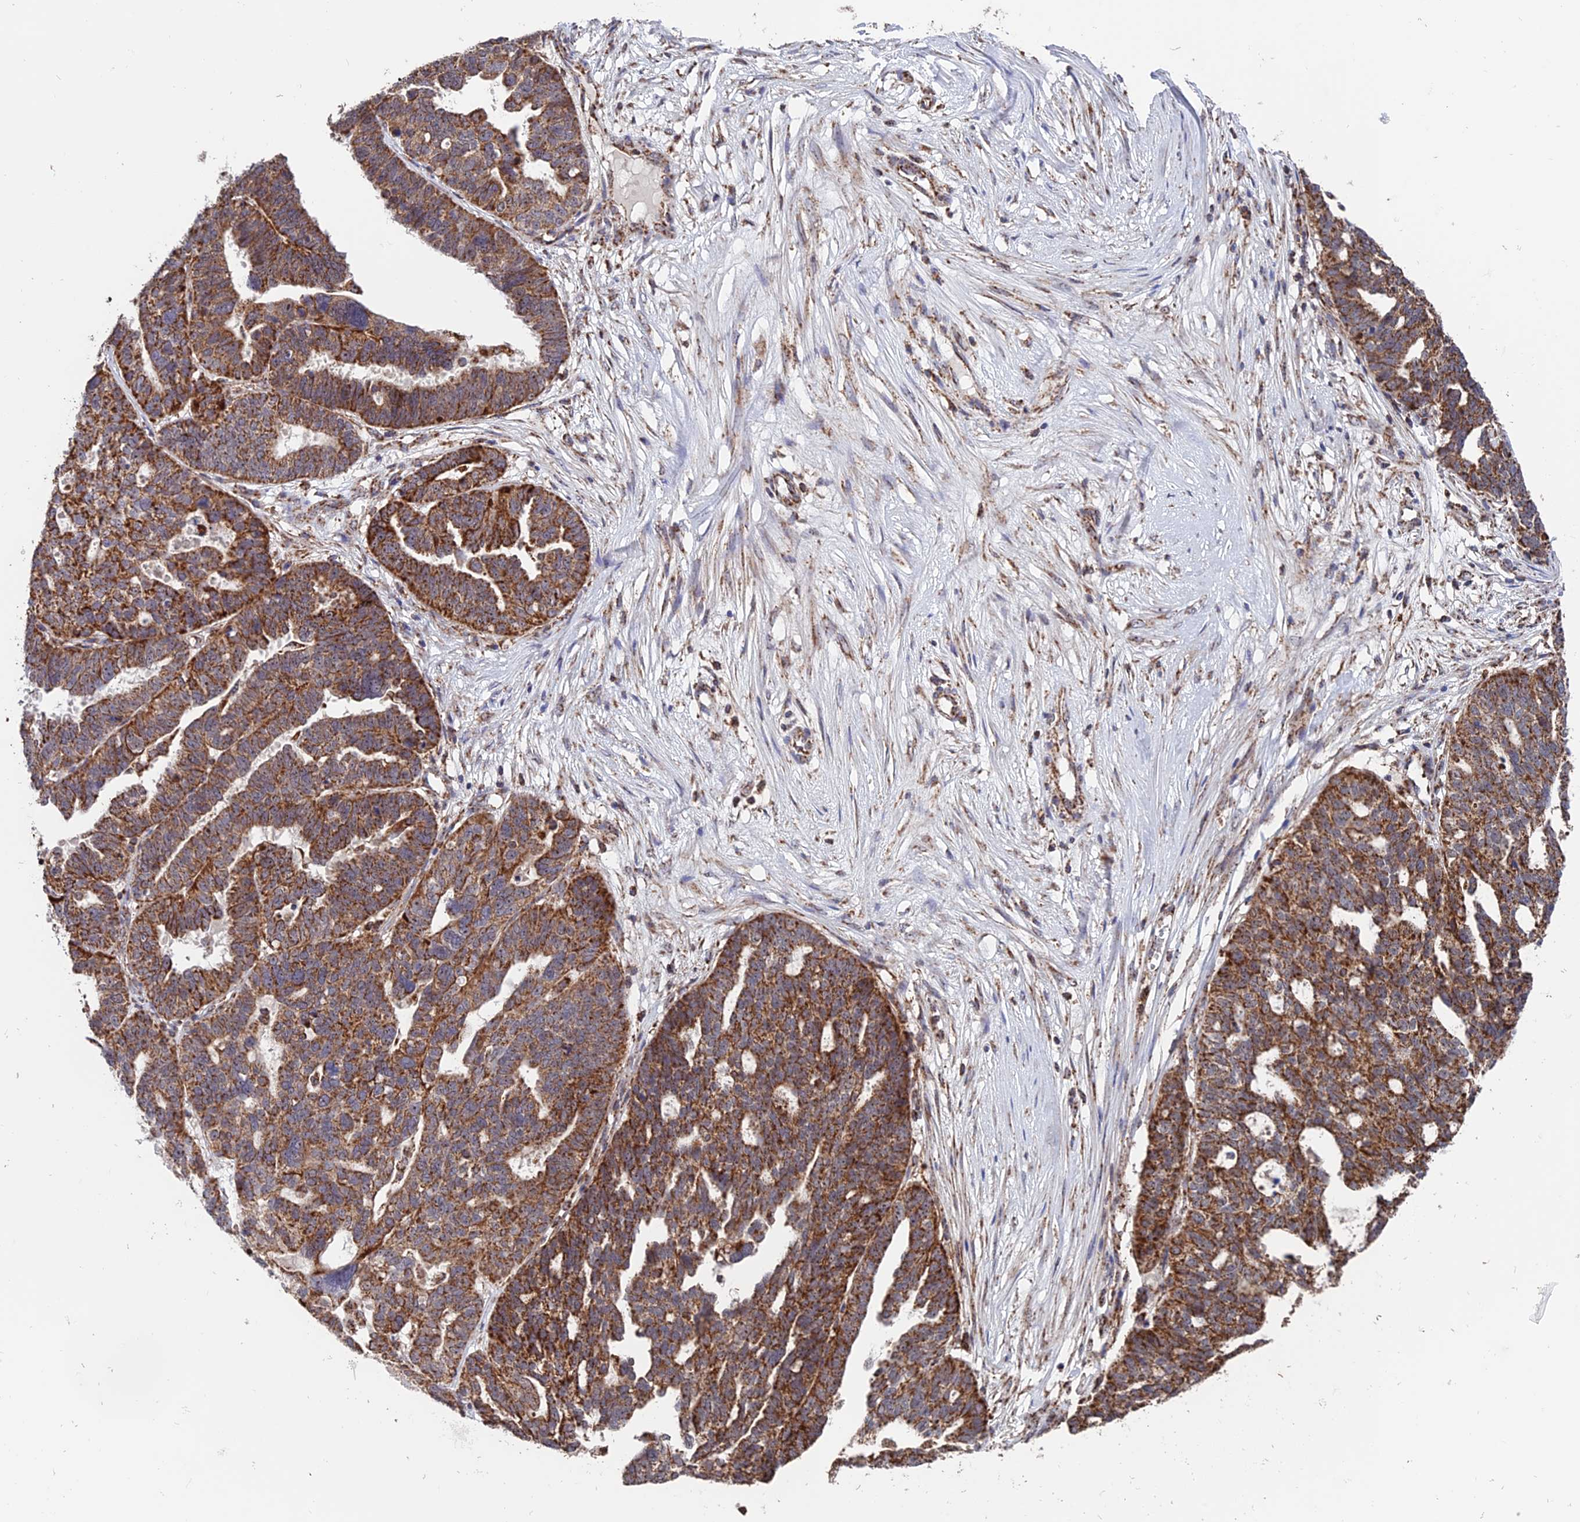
{"staining": {"intensity": "strong", "quantity": ">75%", "location": "cytoplasmic/membranous"}, "tissue": "ovarian cancer", "cell_type": "Tumor cells", "image_type": "cancer", "snomed": [{"axis": "morphology", "description": "Cystadenocarcinoma, serous, NOS"}, {"axis": "topography", "description": "Ovary"}], "caption": "Ovarian cancer (serous cystadenocarcinoma) stained with a brown dye displays strong cytoplasmic/membranous positive positivity in about >75% of tumor cells.", "gene": "DTYMK", "patient": {"sex": "female", "age": 59}}